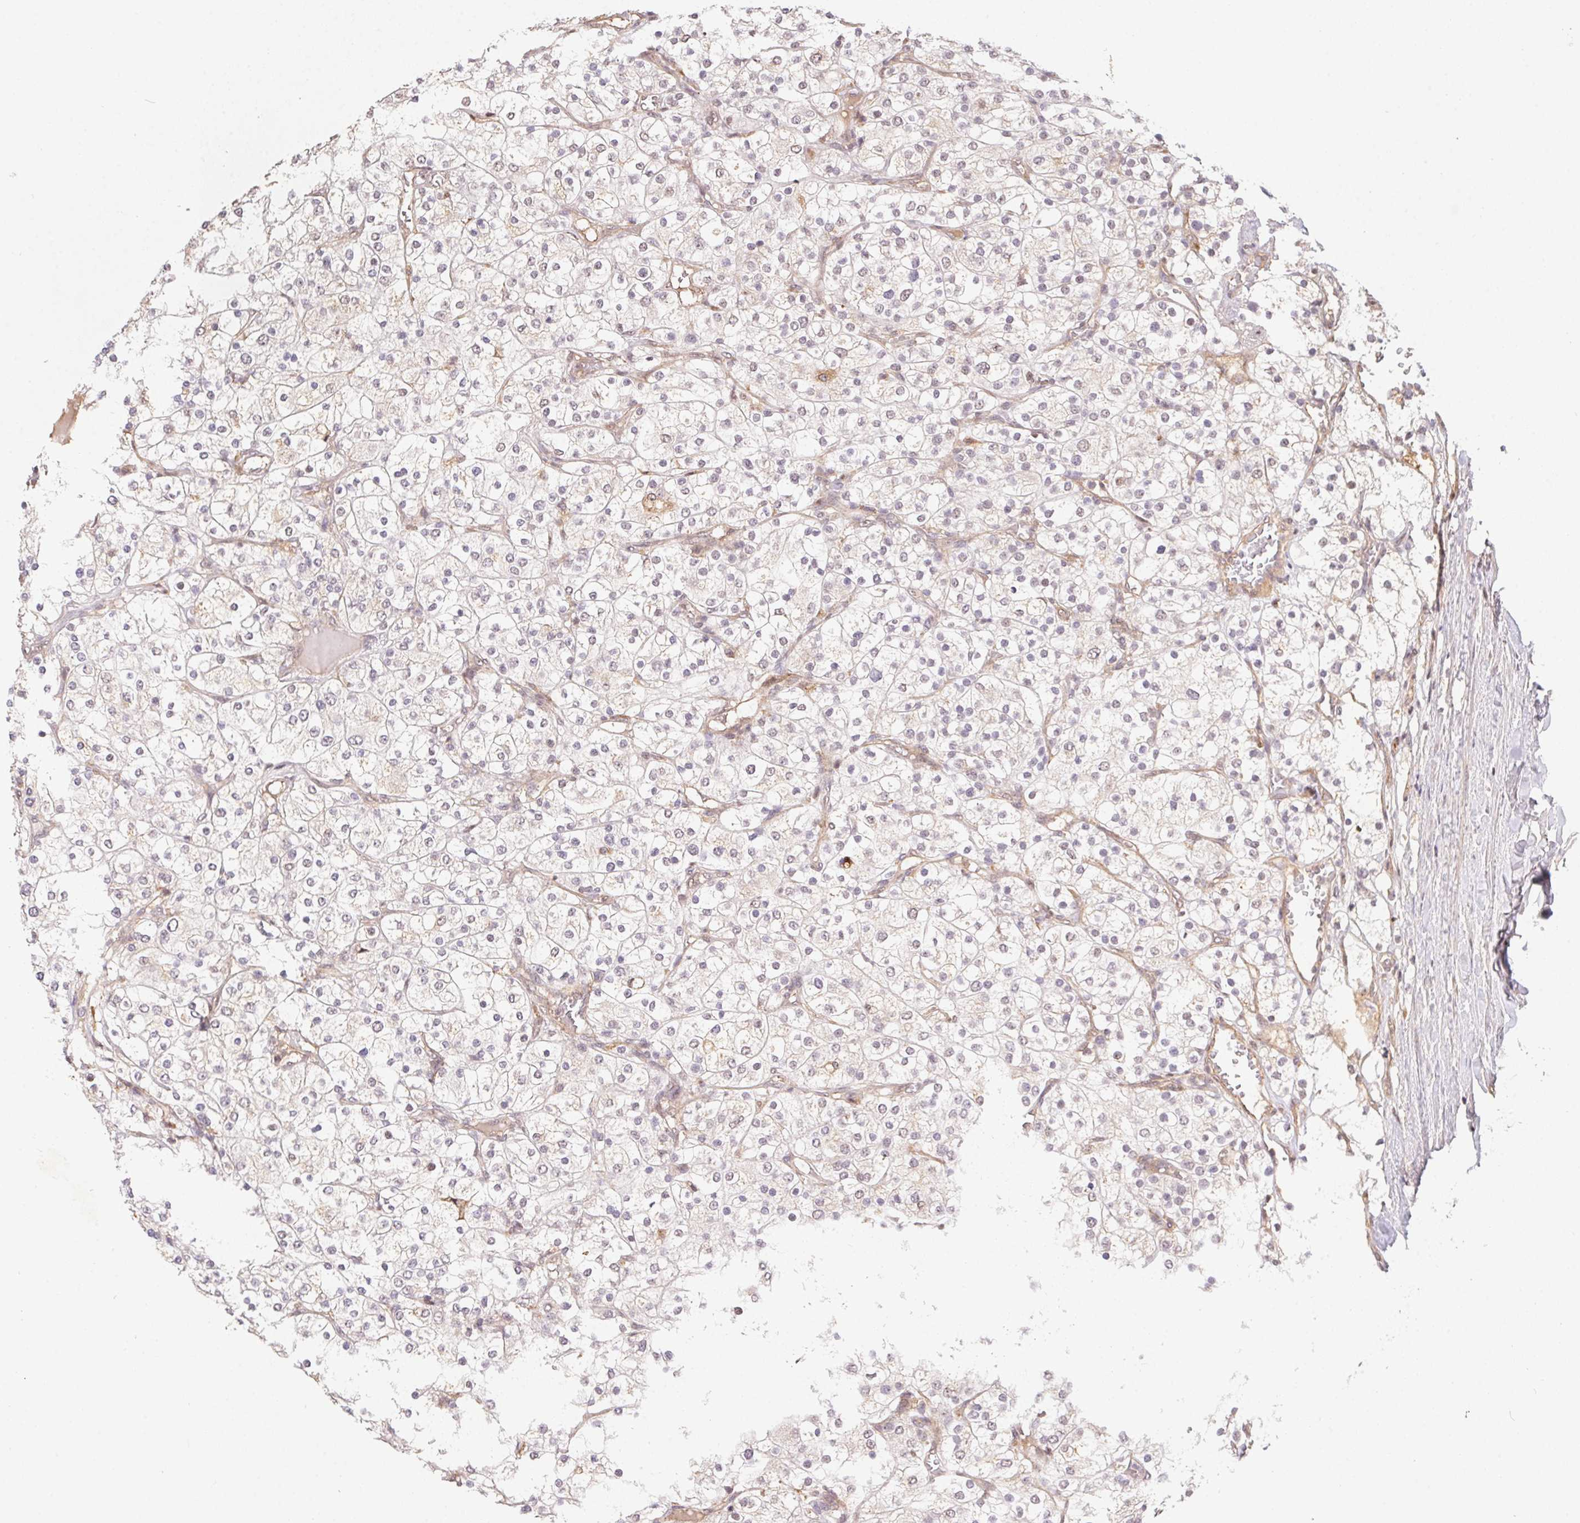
{"staining": {"intensity": "negative", "quantity": "none", "location": "none"}, "tissue": "renal cancer", "cell_type": "Tumor cells", "image_type": "cancer", "snomed": [{"axis": "morphology", "description": "Adenocarcinoma, NOS"}, {"axis": "topography", "description": "Kidney"}], "caption": "This is a micrograph of IHC staining of renal cancer, which shows no staining in tumor cells.", "gene": "SLC52A2", "patient": {"sex": "male", "age": 80}}